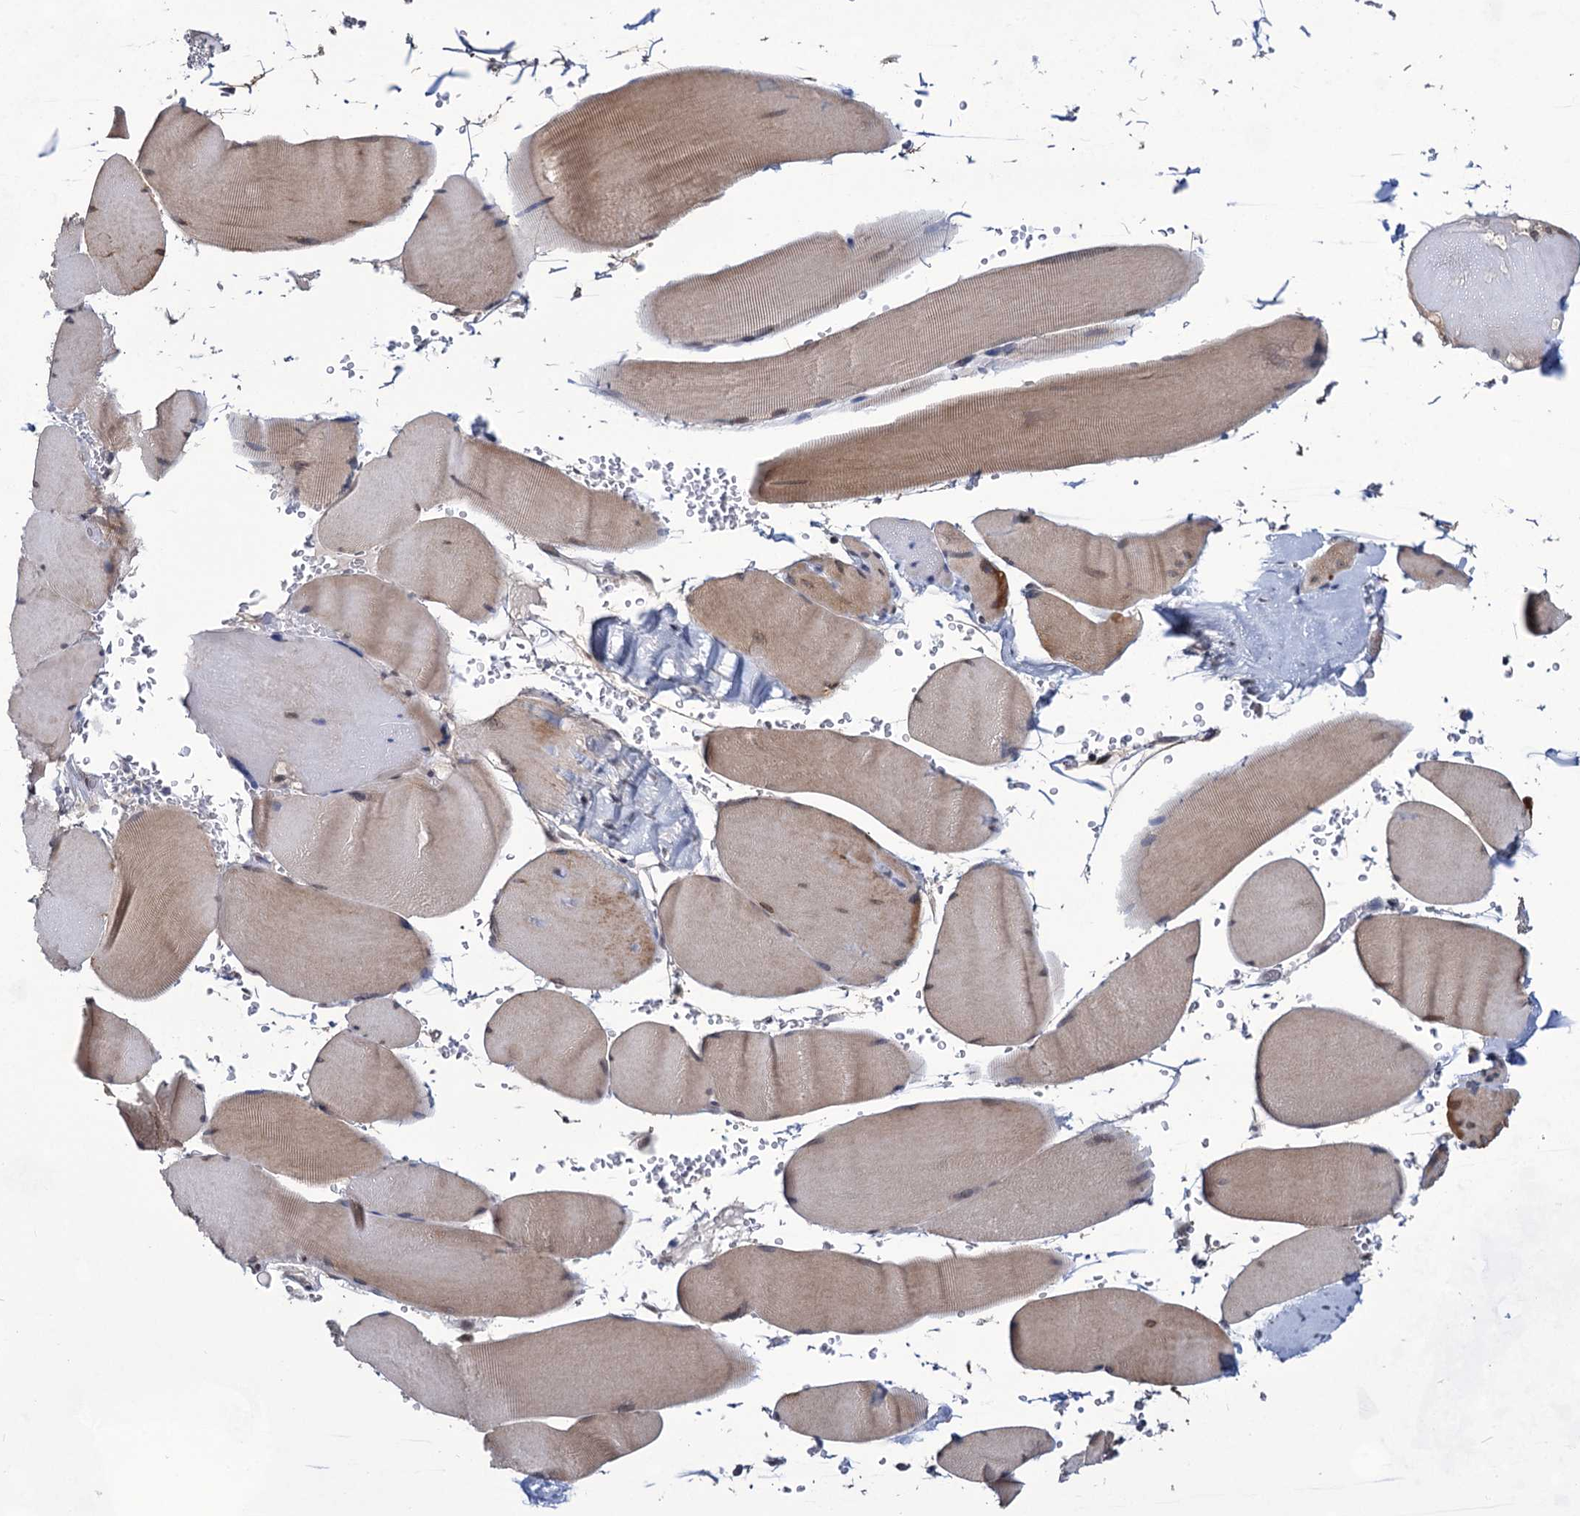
{"staining": {"intensity": "moderate", "quantity": "25%-75%", "location": "cytoplasmic/membranous"}, "tissue": "skeletal muscle", "cell_type": "Myocytes", "image_type": "normal", "snomed": [{"axis": "morphology", "description": "Normal tissue, NOS"}, {"axis": "topography", "description": "Skeletal muscle"}, {"axis": "topography", "description": "Head-Neck"}], "caption": "About 25%-75% of myocytes in benign human skeletal muscle demonstrate moderate cytoplasmic/membranous protein expression as visualized by brown immunohistochemical staining.", "gene": "TTC17", "patient": {"sex": "male", "age": 66}}